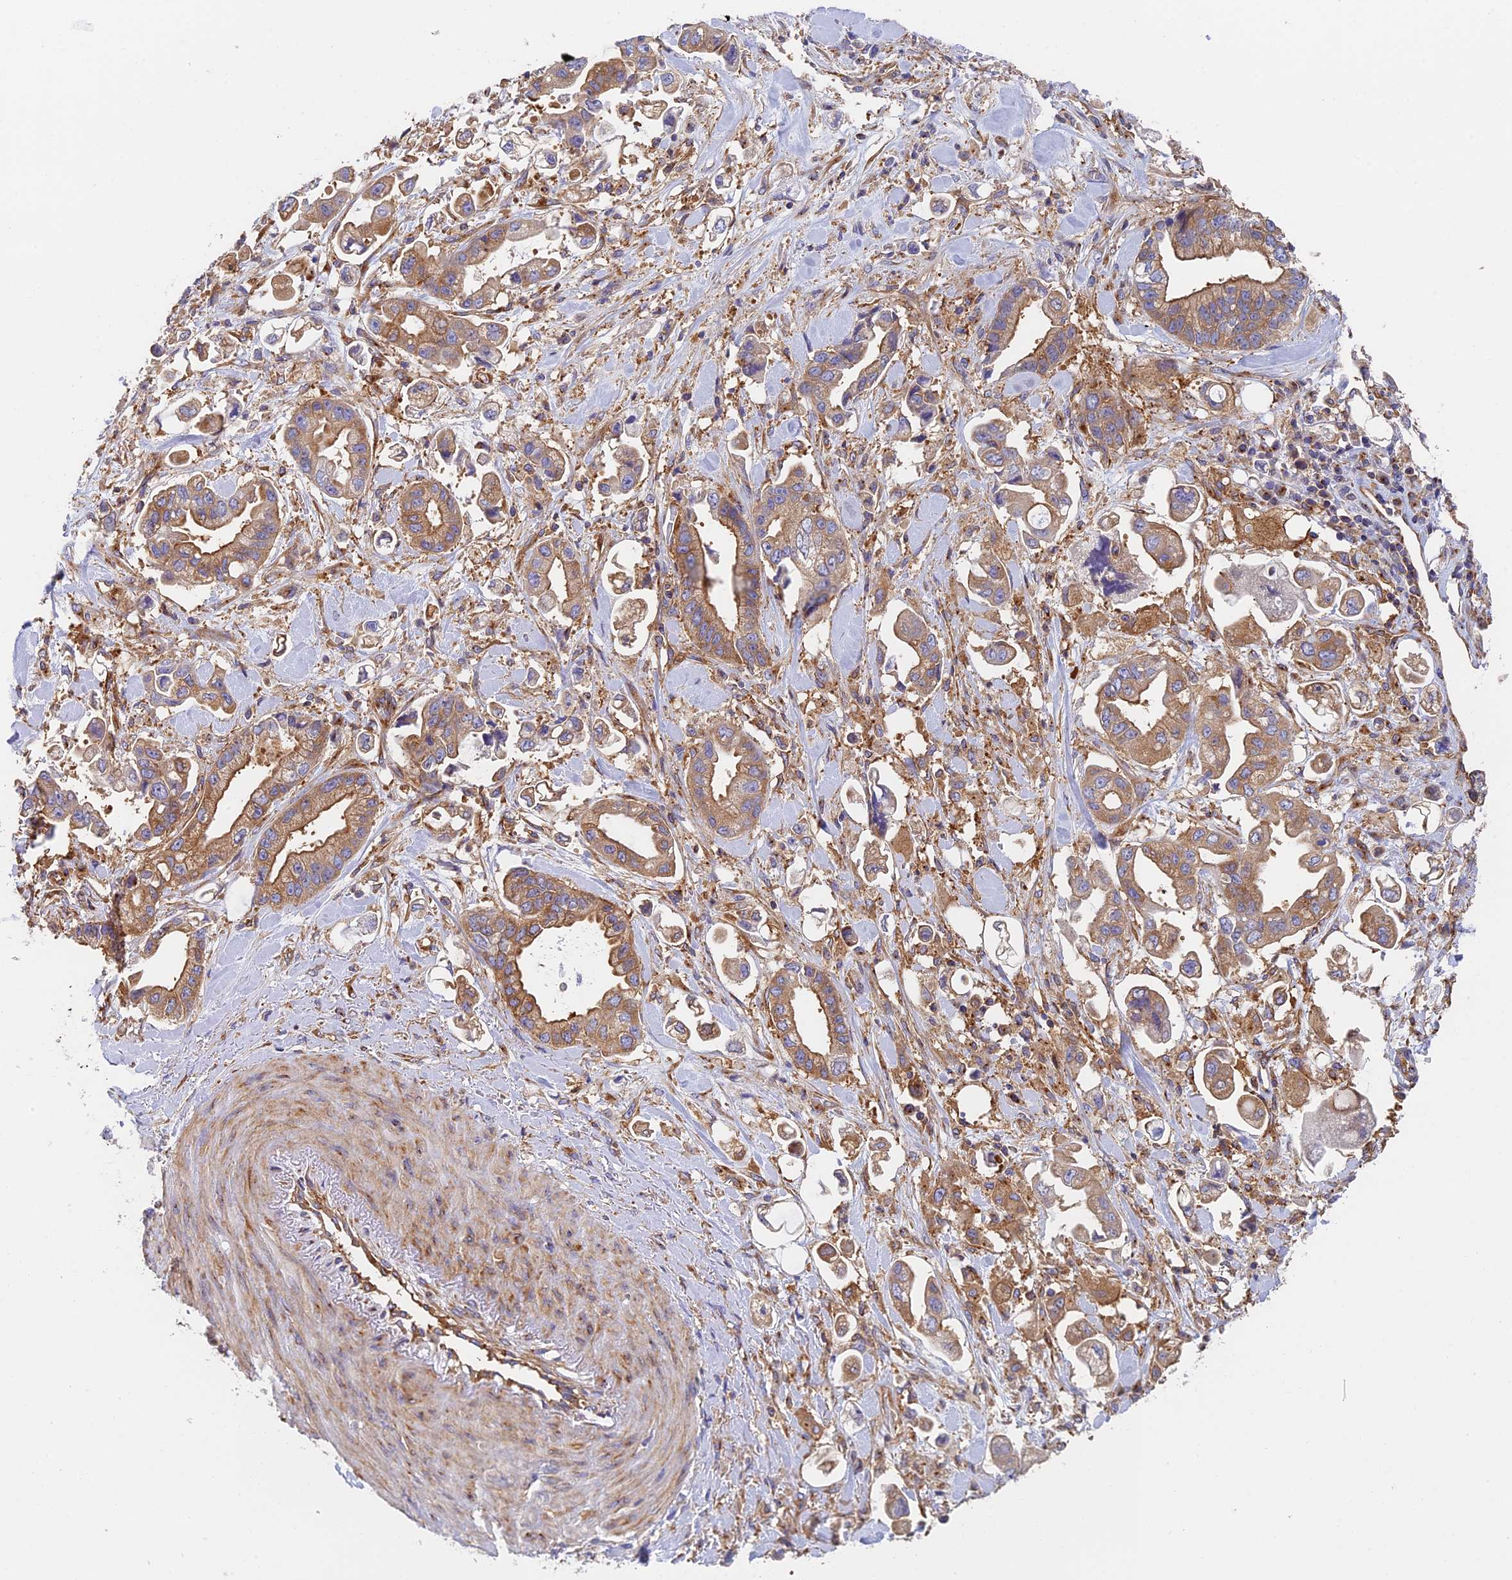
{"staining": {"intensity": "moderate", "quantity": ">75%", "location": "cytoplasmic/membranous"}, "tissue": "stomach cancer", "cell_type": "Tumor cells", "image_type": "cancer", "snomed": [{"axis": "morphology", "description": "Adenocarcinoma, NOS"}, {"axis": "topography", "description": "Stomach"}], "caption": "Brown immunohistochemical staining in stomach cancer (adenocarcinoma) reveals moderate cytoplasmic/membranous staining in approximately >75% of tumor cells.", "gene": "DCTN2", "patient": {"sex": "male", "age": 62}}